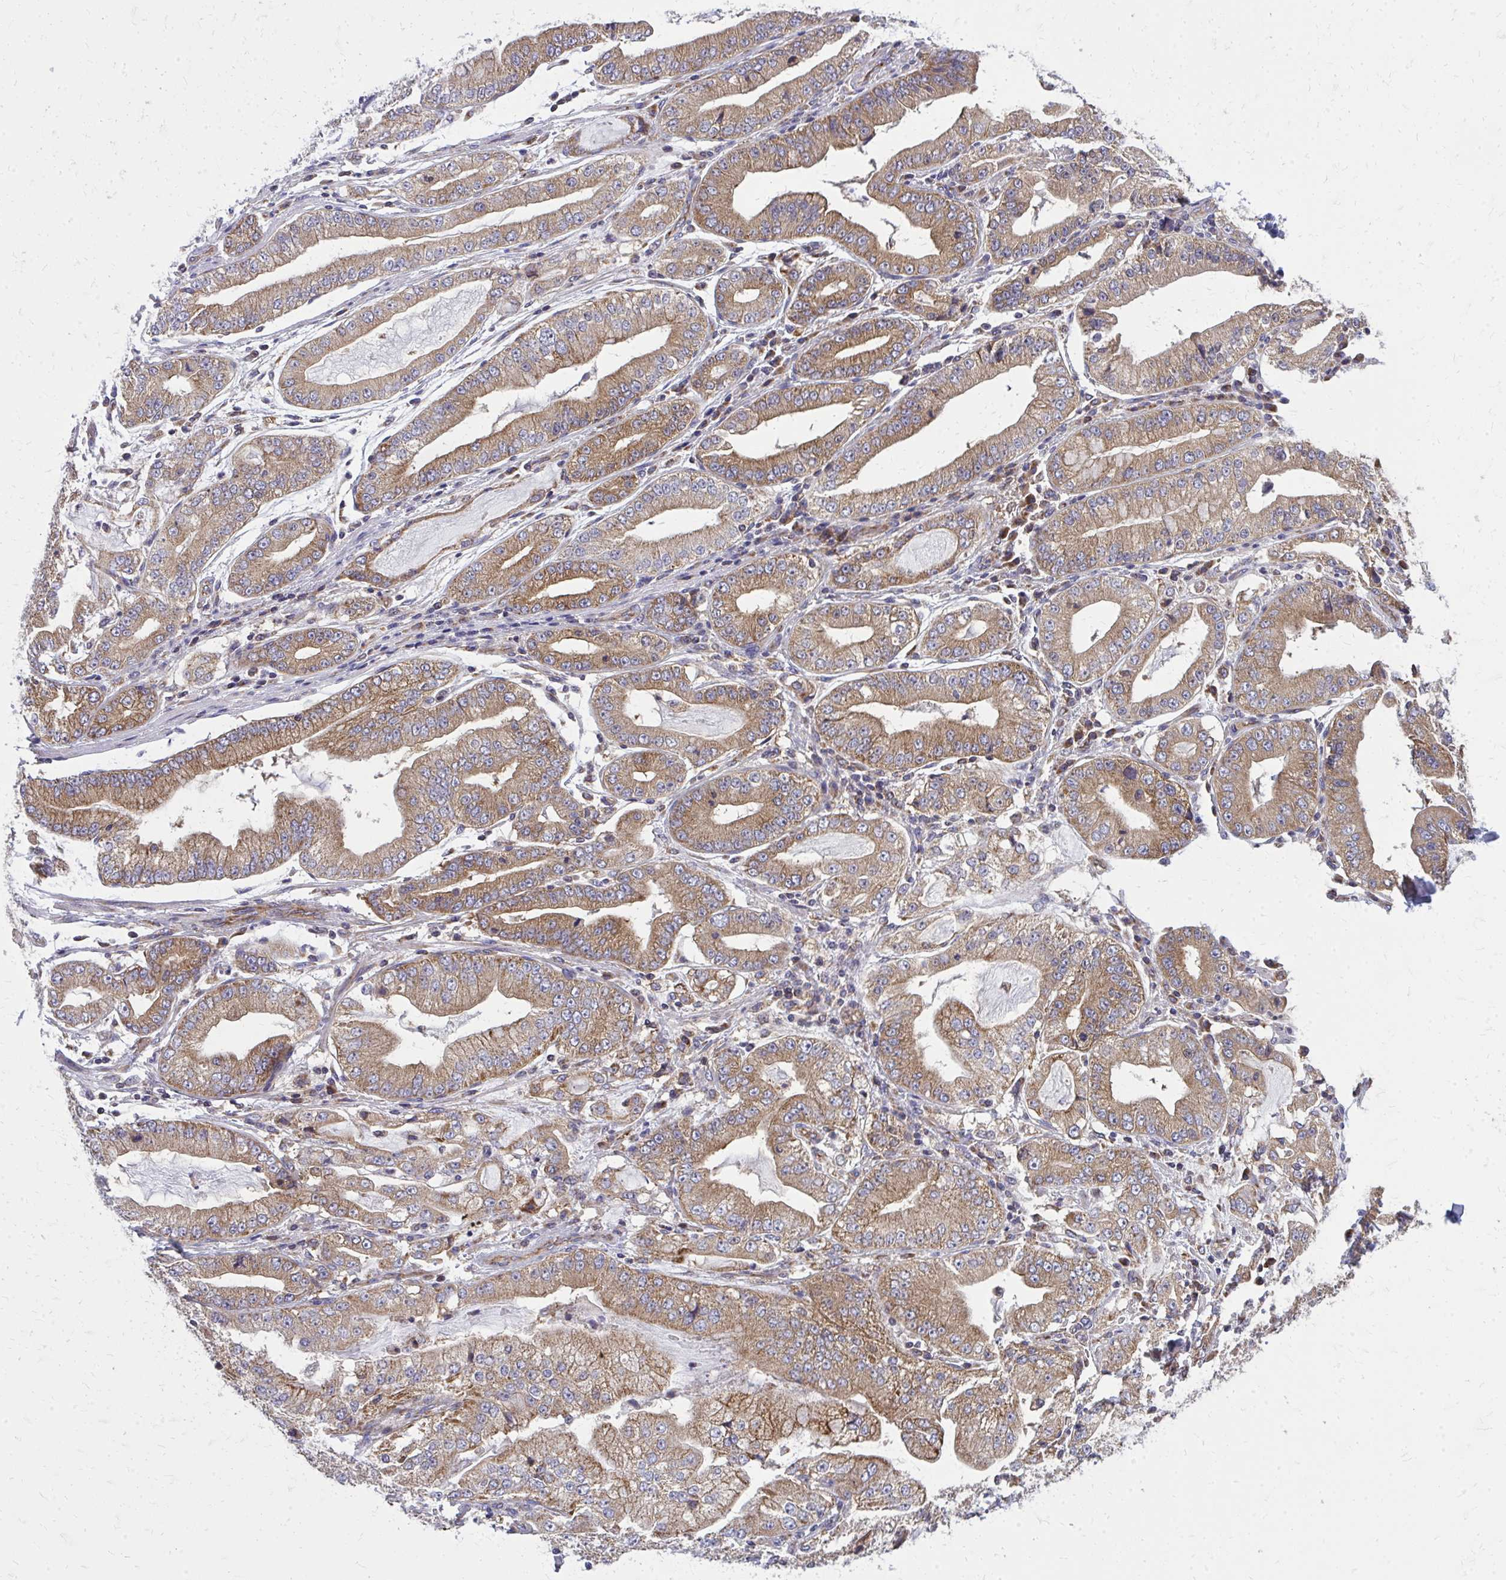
{"staining": {"intensity": "moderate", "quantity": "25%-75%", "location": "cytoplasmic/membranous"}, "tissue": "stomach cancer", "cell_type": "Tumor cells", "image_type": "cancer", "snomed": [{"axis": "morphology", "description": "Adenocarcinoma, NOS"}, {"axis": "topography", "description": "Stomach, upper"}], "caption": "Immunohistochemistry (IHC) histopathology image of neoplastic tissue: stomach cancer stained using IHC shows medium levels of moderate protein expression localized specifically in the cytoplasmic/membranous of tumor cells, appearing as a cytoplasmic/membranous brown color.", "gene": "PDK4", "patient": {"sex": "female", "age": 74}}